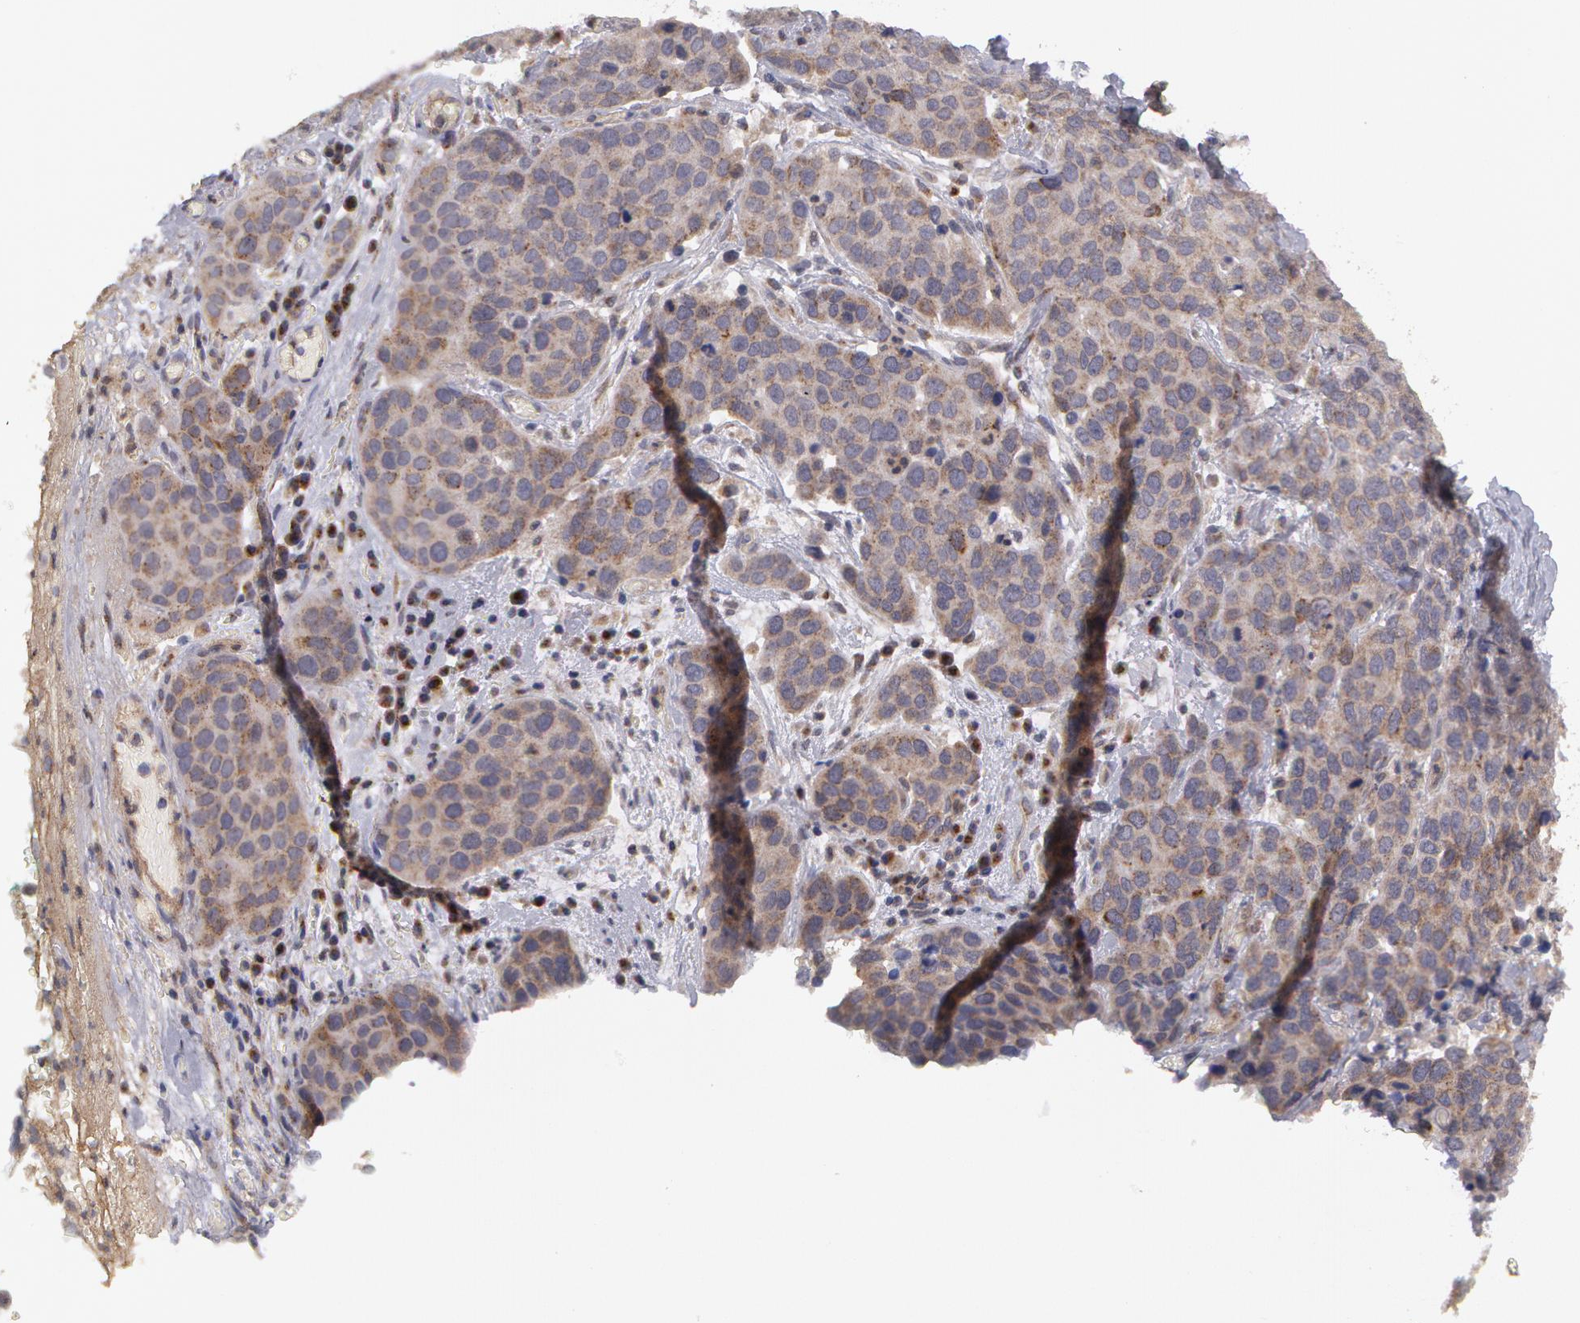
{"staining": {"intensity": "negative", "quantity": "none", "location": "none"}, "tissue": "cervical cancer", "cell_type": "Tumor cells", "image_type": "cancer", "snomed": [{"axis": "morphology", "description": "Squamous cell carcinoma, NOS"}, {"axis": "topography", "description": "Cervix"}], "caption": "Tumor cells show no significant protein expression in cervical cancer. The staining was performed using DAB to visualize the protein expression in brown, while the nuclei were stained in blue with hematoxylin (Magnification: 20x).", "gene": "STX5", "patient": {"sex": "female", "age": 54}}